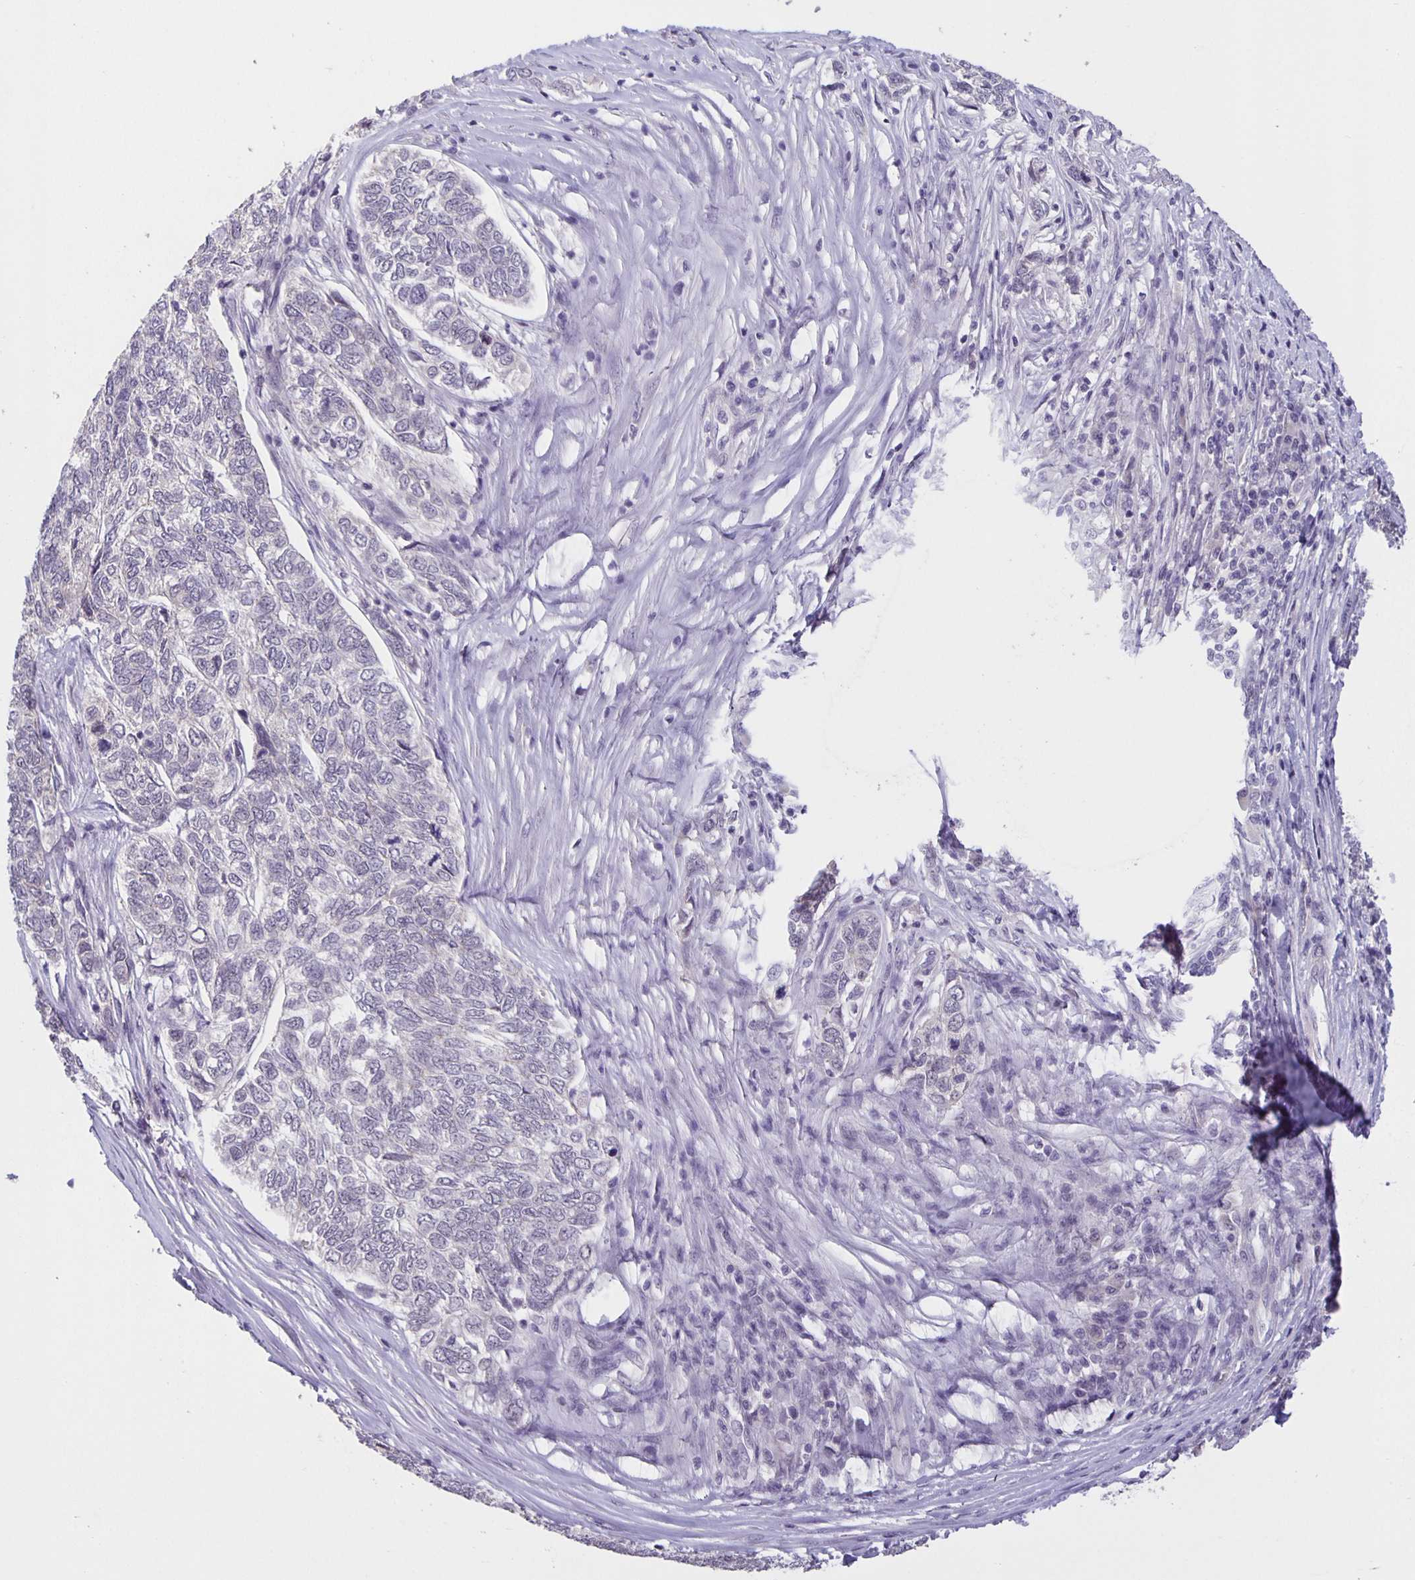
{"staining": {"intensity": "negative", "quantity": "none", "location": "none"}, "tissue": "skin cancer", "cell_type": "Tumor cells", "image_type": "cancer", "snomed": [{"axis": "morphology", "description": "Basal cell carcinoma"}, {"axis": "topography", "description": "Skin"}], "caption": "An immunohistochemistry photomicrograph of basal cell carcinoma (skin) is shown. There is no staining in tumor cells of basal cell carcinoma (skin).", "gene": "ARVCF", "patient": {"sex": "female", "age": 65}}